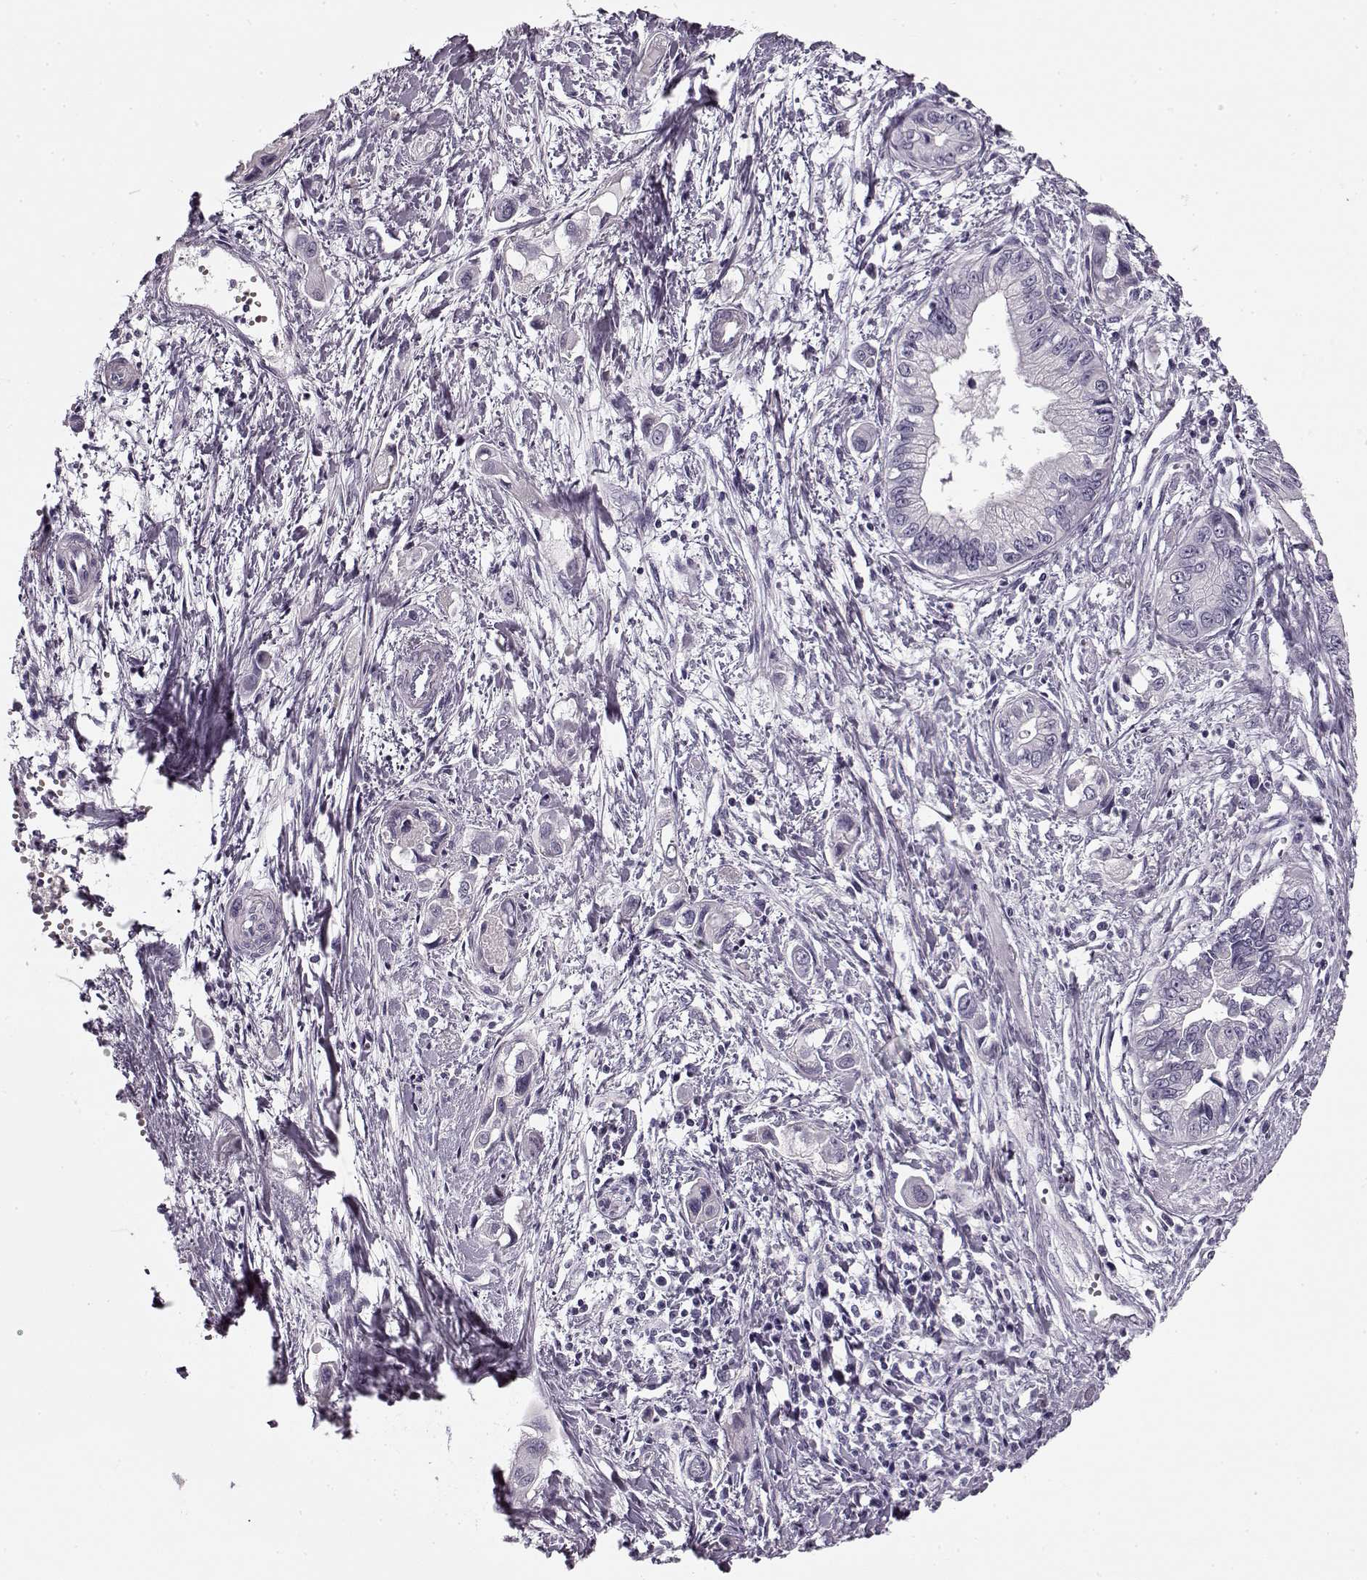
{"staining": {"intensity": "negative", "quantity": "none", "location": "none"}, "tissue": "pancreatic cancer", "cell_type": "Tumor cells", "image_type": "cancer", "snomed": [{"axis": "morphology", "description": "Adenocarcinoma, NOS"}, {"axis": "topography", "description": "Pancreas"}], "caption": "IHC photomicrograph of neoplastic tissue: human pancreatic cancer (adenocarcinoma) stained with DAB demonstrates no significant protein positivity in tumor cells.", "gene": "PNMT", "patient": {"sex": "male", "age": 60}}